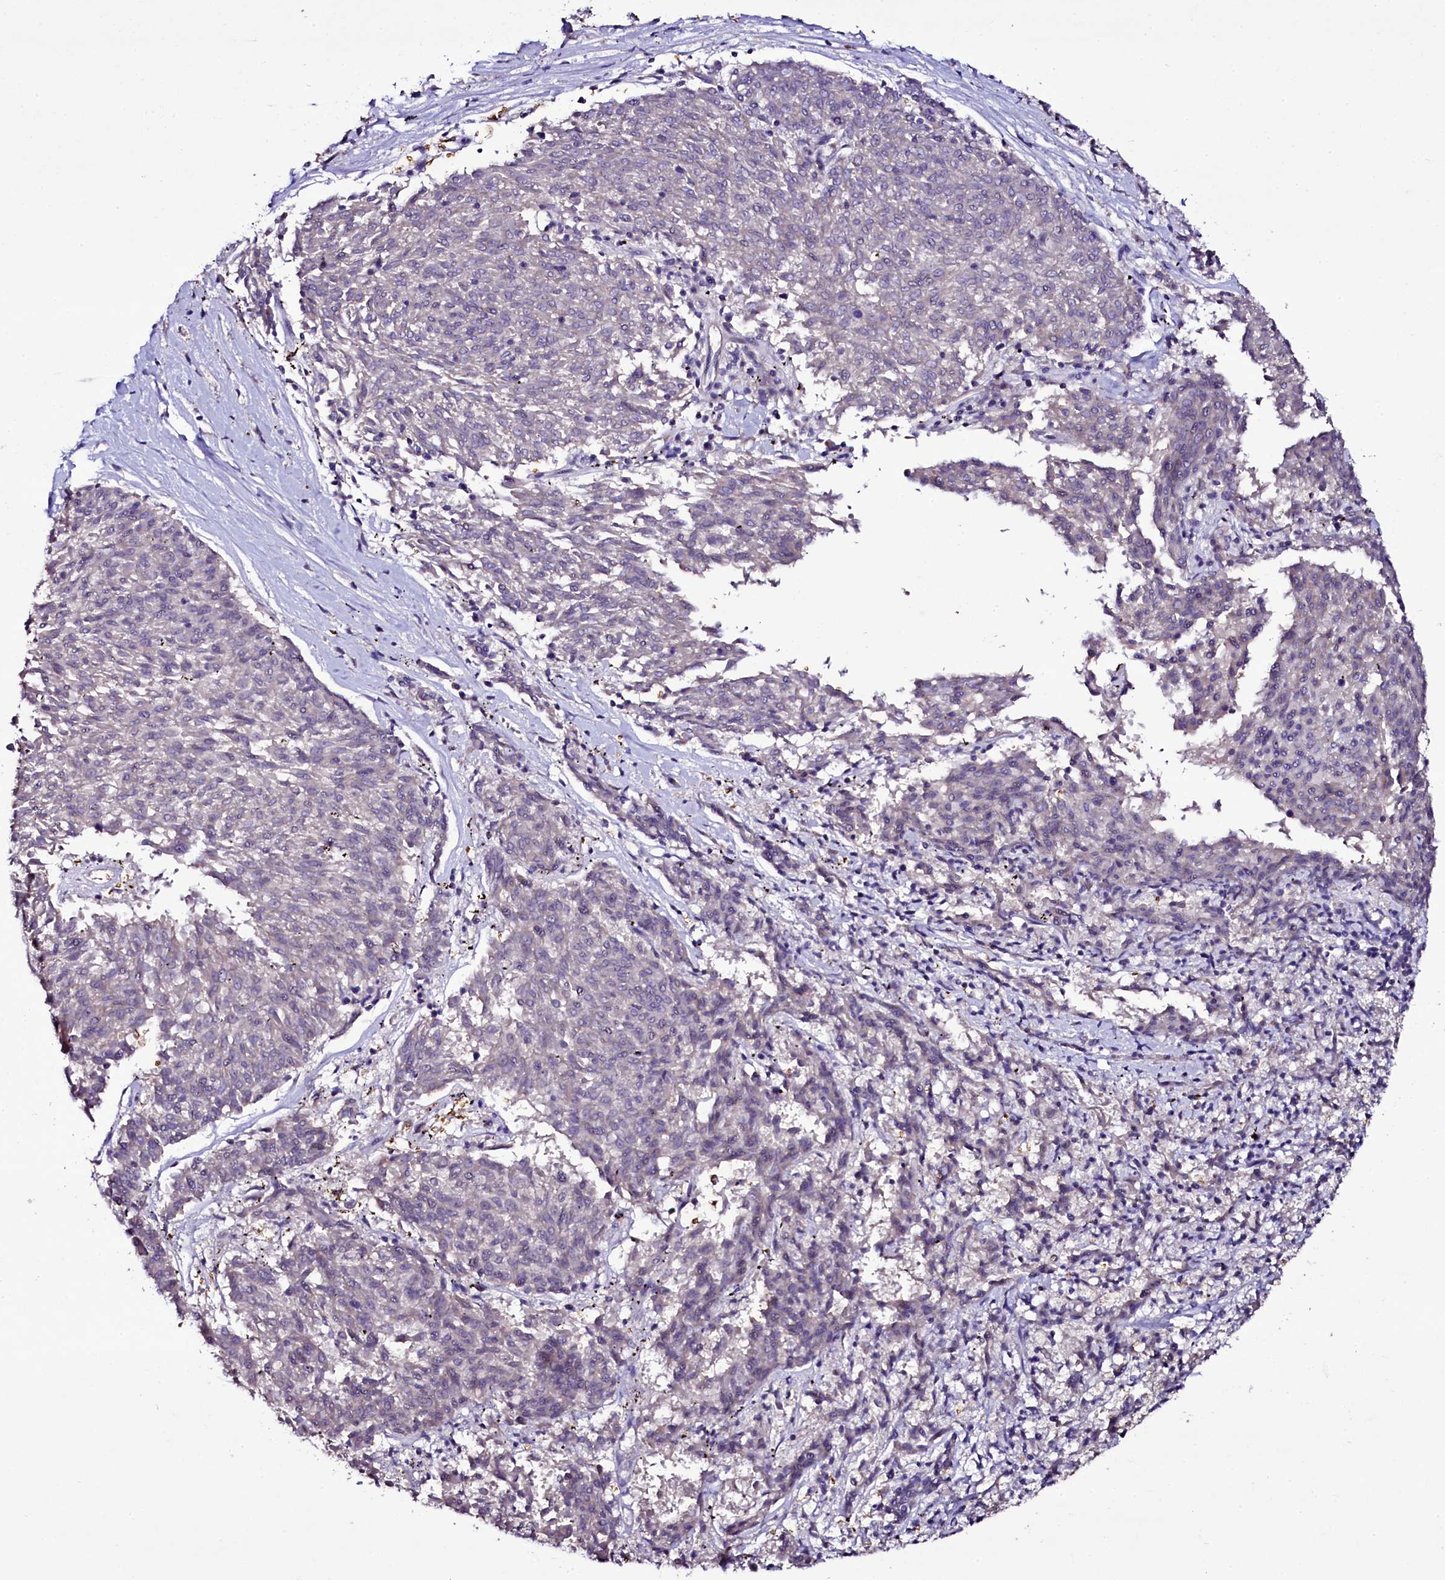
{"staining": {"intensity": "negative", "quantity": "none", "location": "none"}, "tissue": "melanoma", "cell_type": "Tumor cells", "image_type": "cancer", "snomed": [{"axis": "morphology", "description": "Malignant melanoma, NOS"}, {"axis": "topography", "description": "Skin"}], "caption": "This is an immunohistochemistry micrograph of melanoma. There is no positivity in tumor cells.", "gene": "MEX3C", "patient": {"sex": "female", "age": 72}}